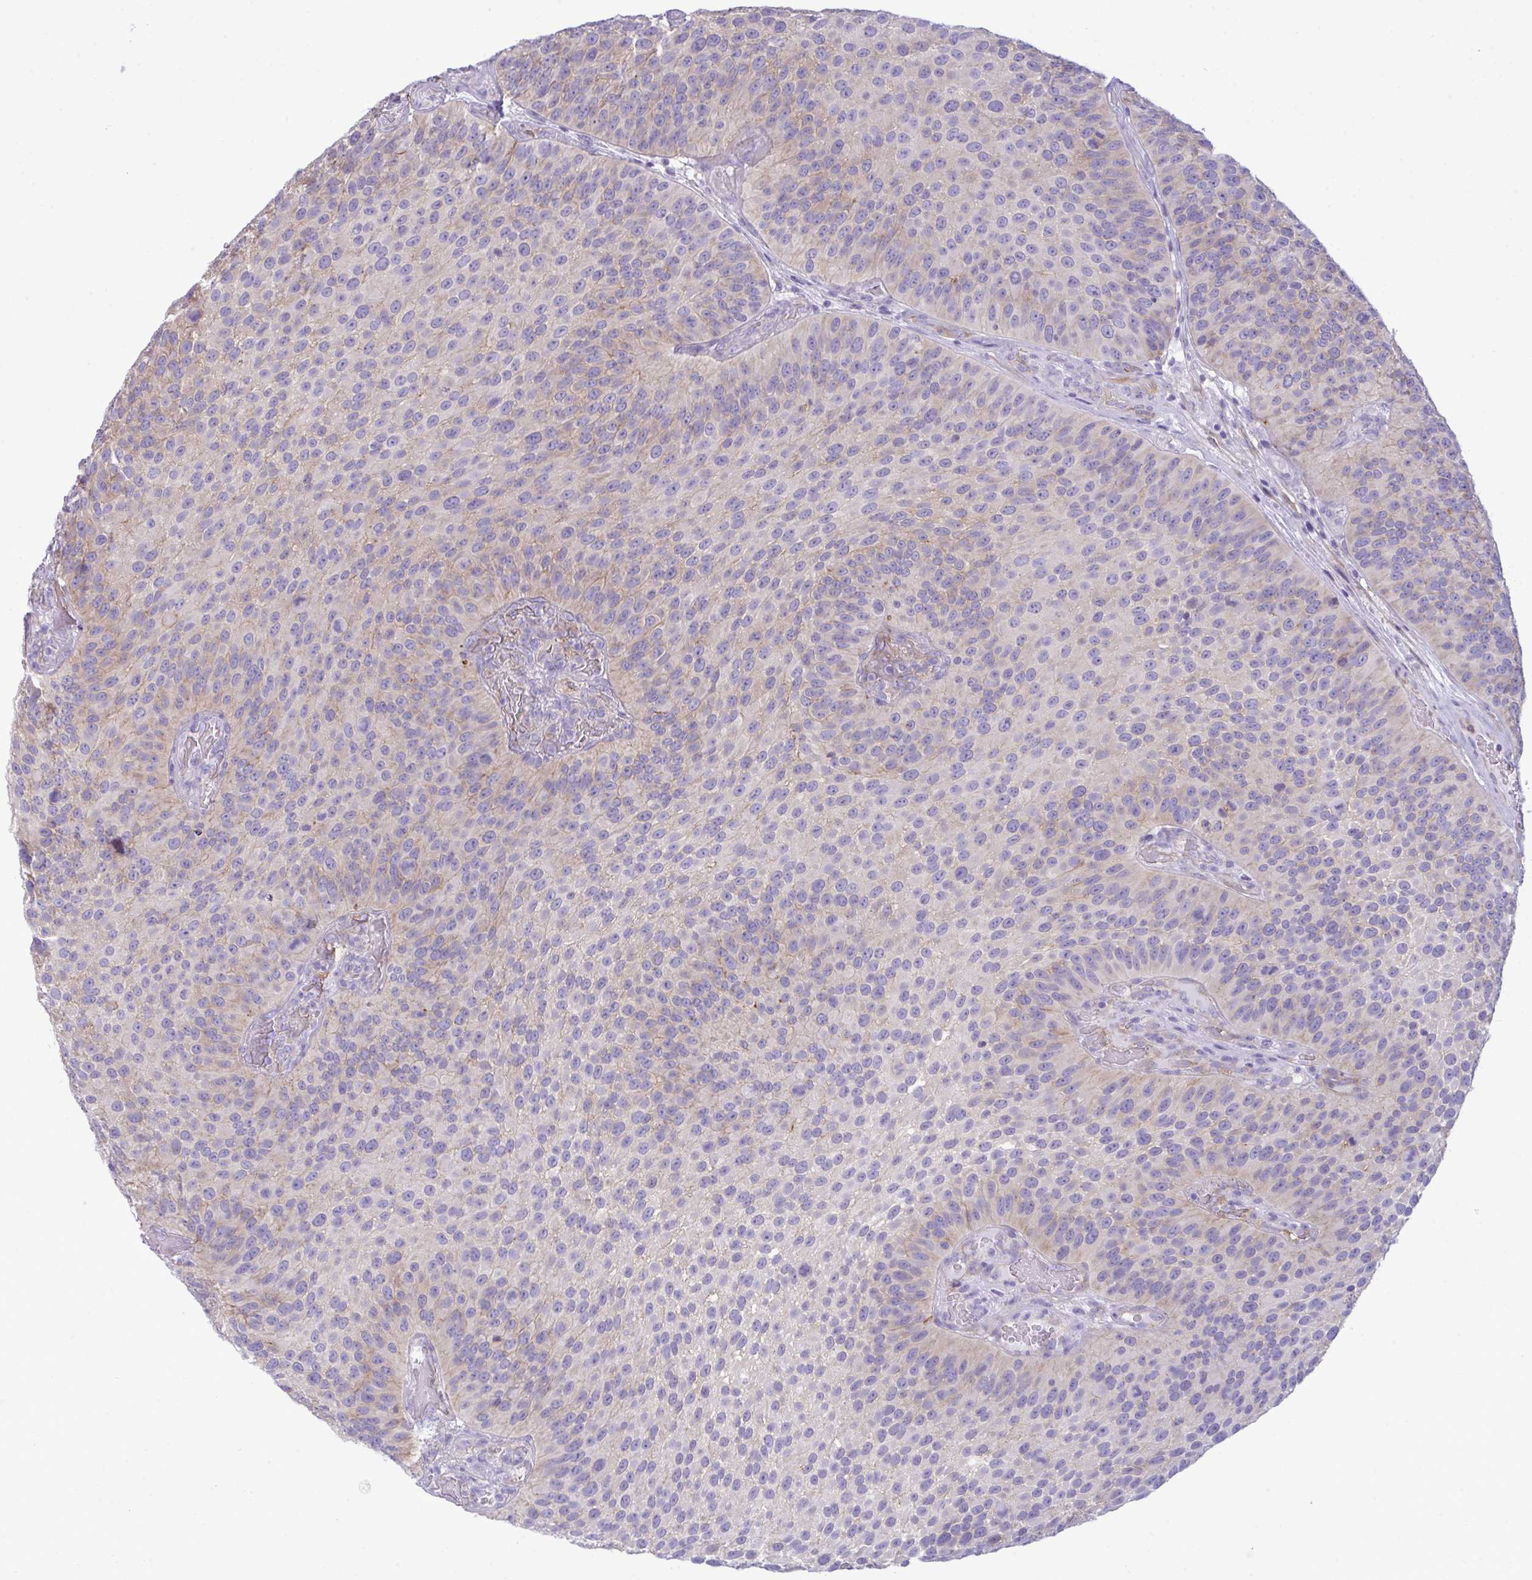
{"staining": {"intensity": "weak", "quantity": "<25%", "location": "cytoplasmic/membranous"}, "tissue": "urothelial cancer", "cell_type": "Tumor cells", "image_type": "cancer", "snomed": [{"axis": "morphology", "description": "Urothelial carcinoma, Low grade"}, {"axis": "topography", "description": "Urinary bladder"}], "caption": "This photomicrograph is of urothelial cancer stained with immunohistochemistry to label a protein in brown with the nuclei are counter-stained blue. There is no positivity in tumor cells. (DAB (3,3'-diaminobenzidine) IHC, high magnification).", "gene": "MYH10", "patient": {"sex": "male", "age": 76}}